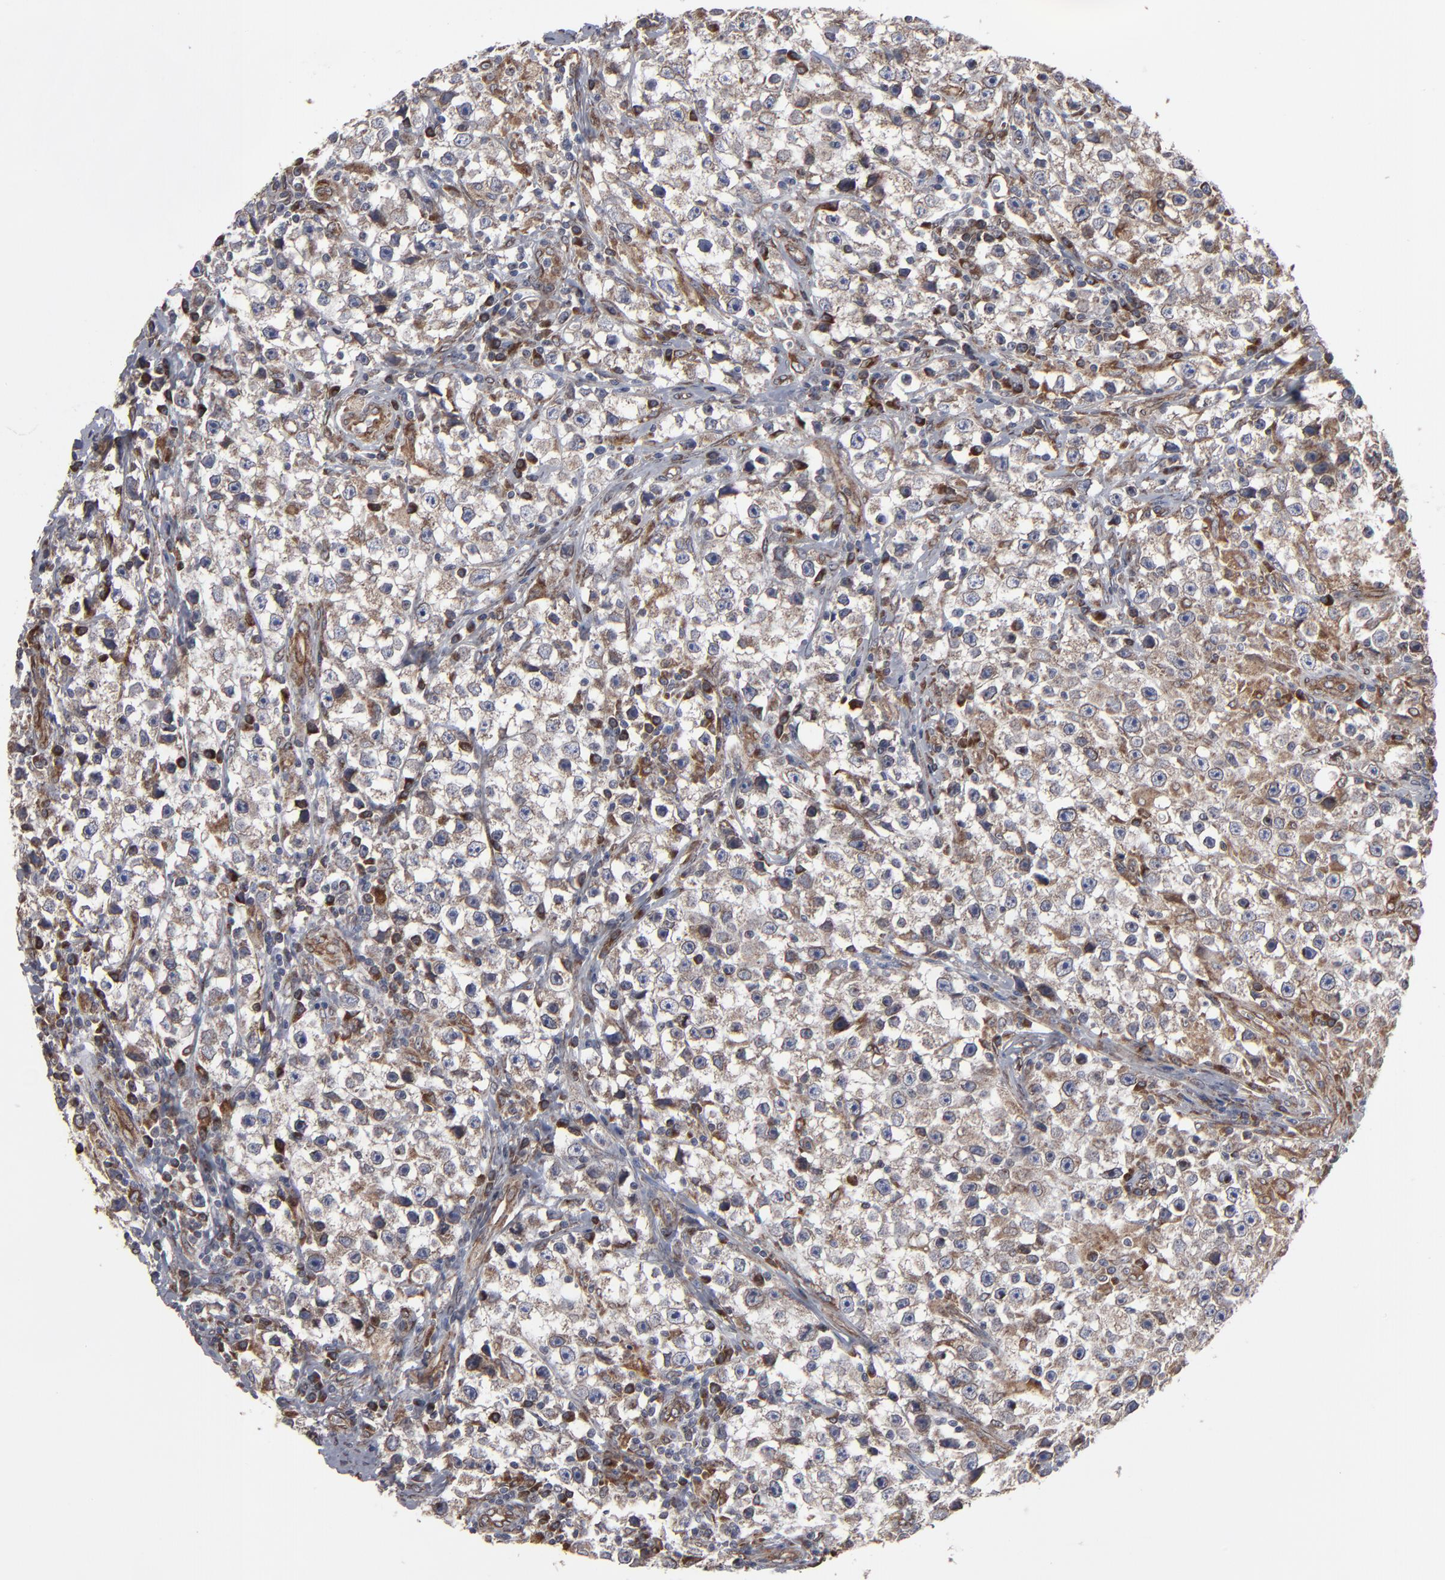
{"staining": {"intensity": "weak", "quantity": ">75%", "location": "cytoplasmic/membranous"}, "tissue": "testis cancer", "cell_type": "Tumor cells", "image_type": "cancer", "snomed": [{"axis": "morphology", "description": "Seminoma, NOS"}, {"axis": "topography", "description": "Testis"}], "caption": "Immunohistochemical staining of testis cancer (seminoma) demonstrates low levels of weak cytoplasmic/membranous positivity in about >75% of tumor cells. (IHC, brightfield microscopy, high magnification).", "gene": "CNIH1", "patient": {"sex": "male", "age": 35}}